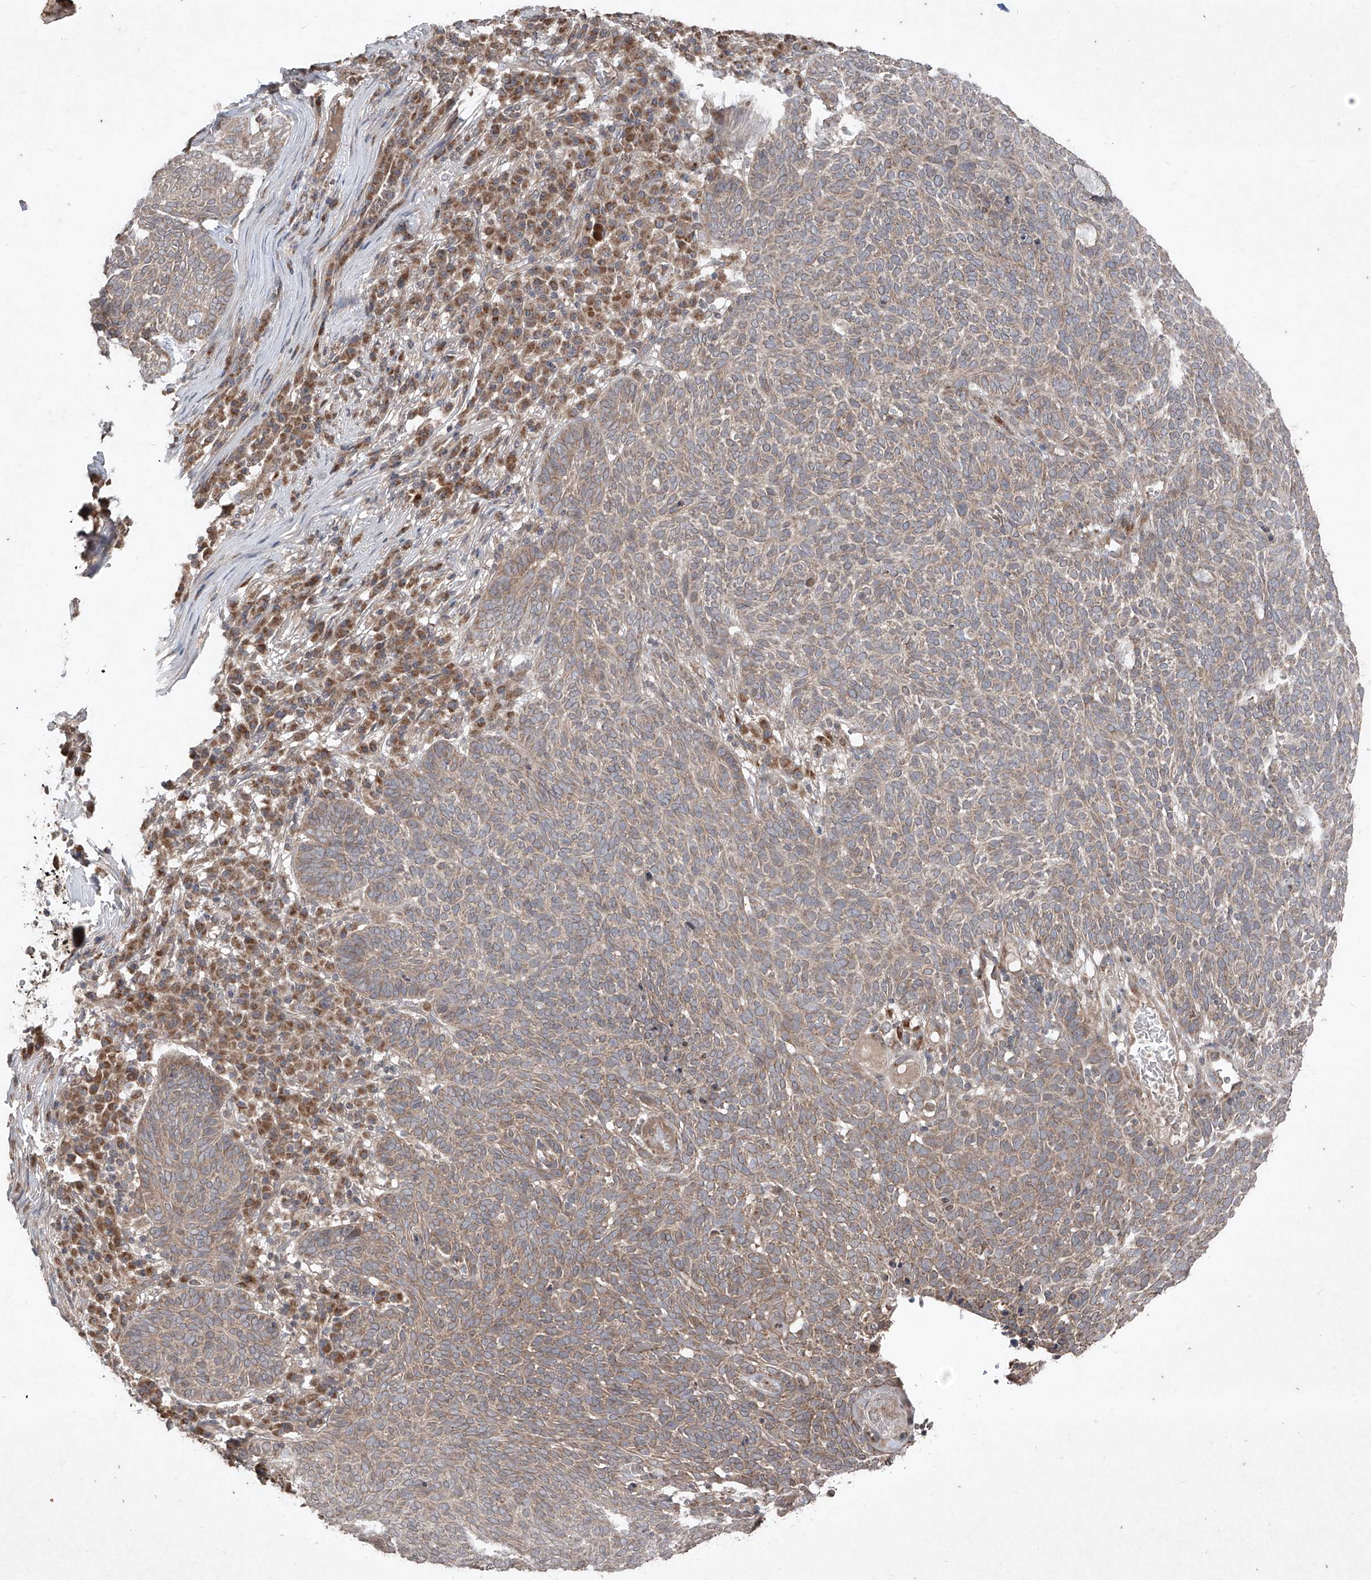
{"staining": {"intensity": "moderate", "quantity": "25%-75%", "location": "cytoplasmic/membranous"}, "tissue": "skin cancer", "cell_type": "Tumor cells", "image_type": "cancer", "snomed": [{"axis": "morphology", "description": "Squamous cell carcinoma, NOS"}, {"axis": "topography", "description": "Skin"}], "caption": "Protein expression analysis of skin squamous cell carcinoma exhibits moderate cytoplasmic/membranous staining in approximately 25%-75% of tumor cells.", "gene": "ABCD3", "patient": {"sex": "female", "age": 90}}